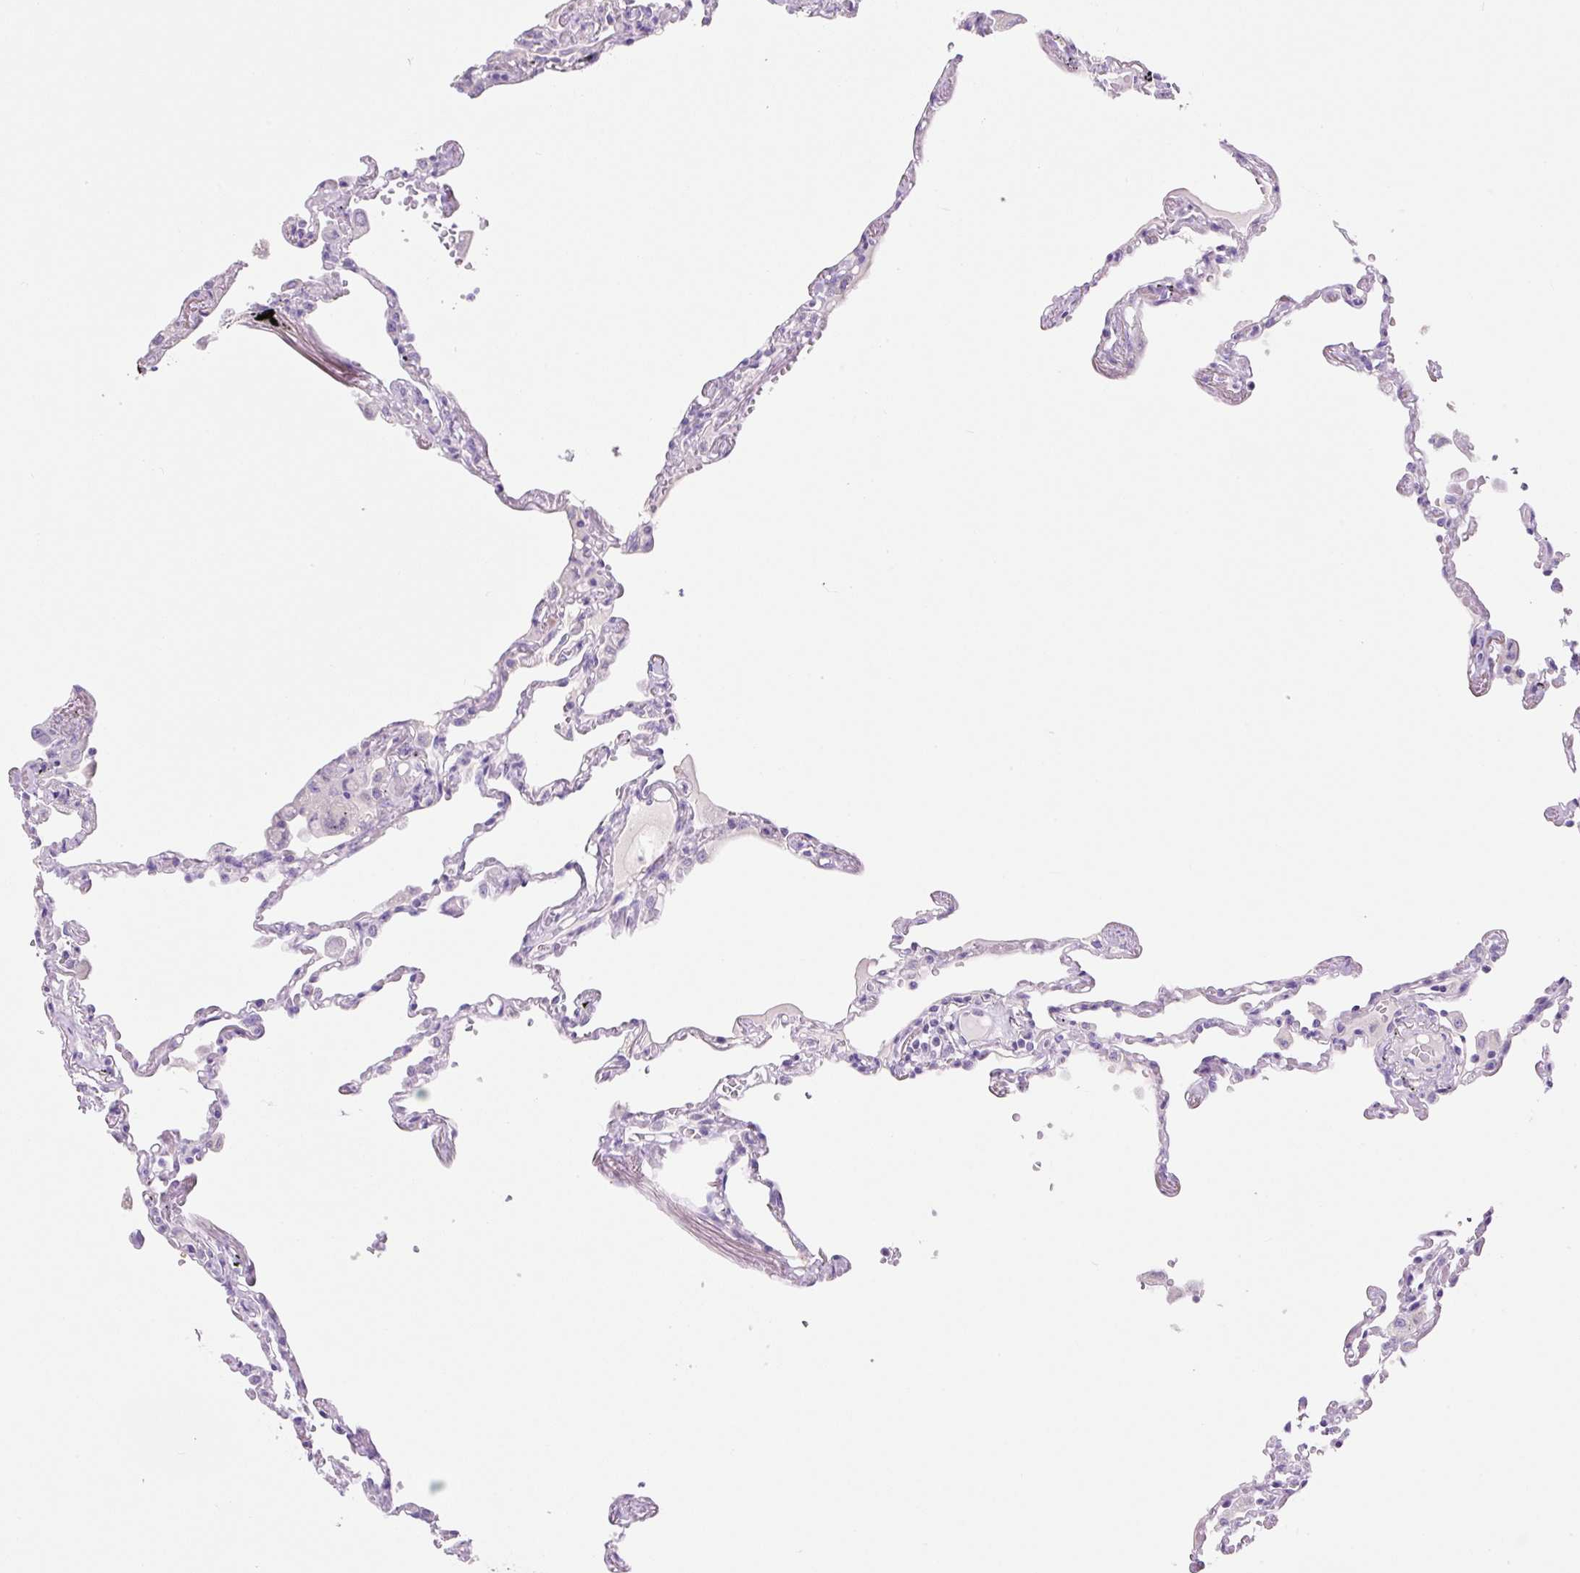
{"staining": {"intensity": "negative", "quantity": "none", "location": "none"}, "tissue": "lung", "cell_type": "Alveolar cells", "image_type": "normal", "snomed": [{"axis": "morphology", "description": "Normal tissue, NOS"}, {"axis": "topography", "description": "Lung"}], "caption": "This image is of unremarkable lung stained with immunohistochemistry (IHC) to label a protein in brown with the nuclei are counter-stained blue. There is no expression in alveolar cells.", "gene": "NDST3", "patient": {"sex": "female", "age": 67}}